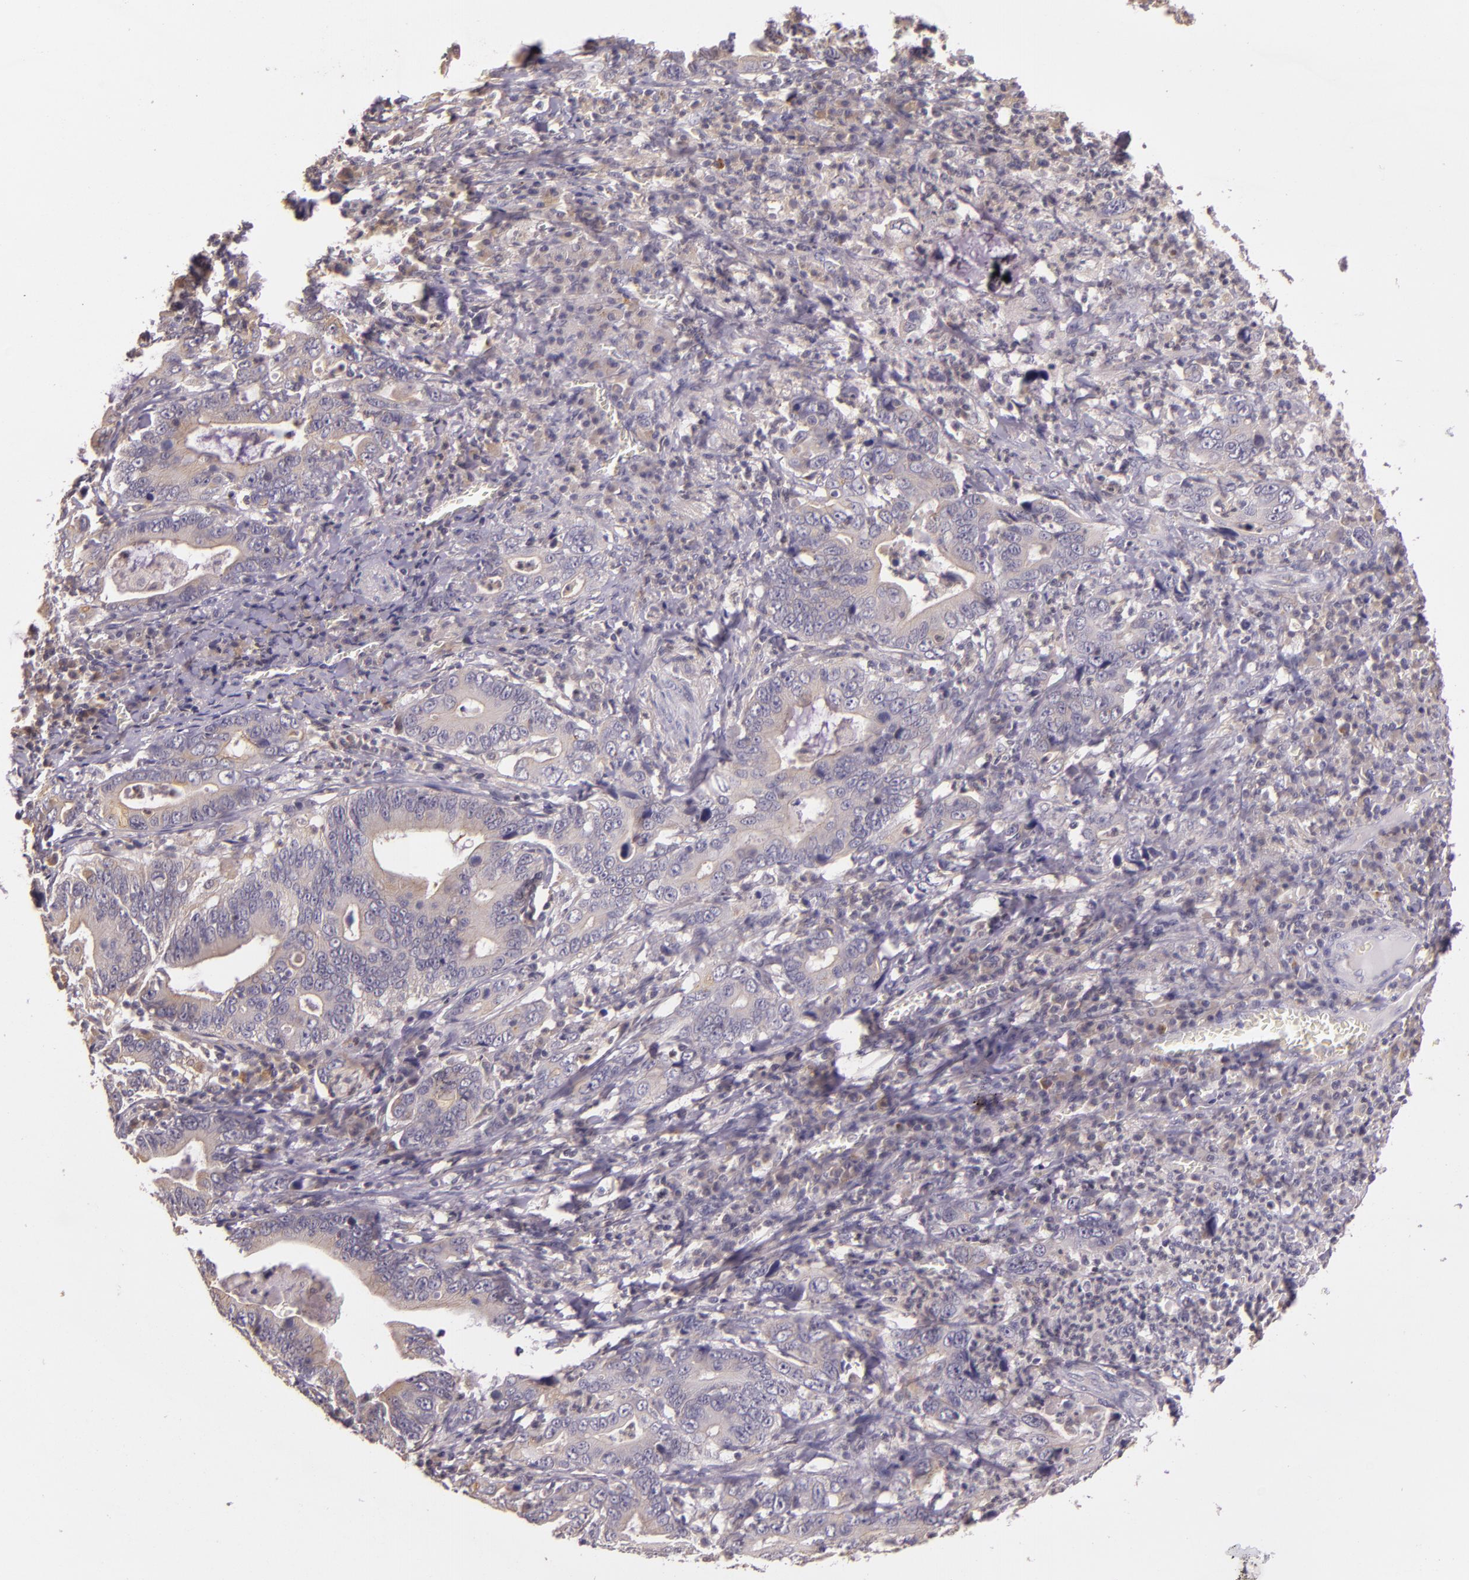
{"staining": {"intensity": "negative", "quantity": "none", "location": "none"}, "tissue": "stomach cancer", "cell_type": "Tumor cells", "image_type": "cancer", "snomed": [{"axis": "morphology", "description": "Adenocarcinoma, NOS"}, {"axis": "topography", "description": "Stomach, upper"}], "caption": "Image shows no protein positivity in tumor cells of stomach cancer tissue. (DAB (3,3'-diaminobenzidine) immunohistochemistry (IHC) visualized using brightfield microscopy, high magnification).", "gene": "ARMH4", "patient": {"sex": "male", "age": 63}}